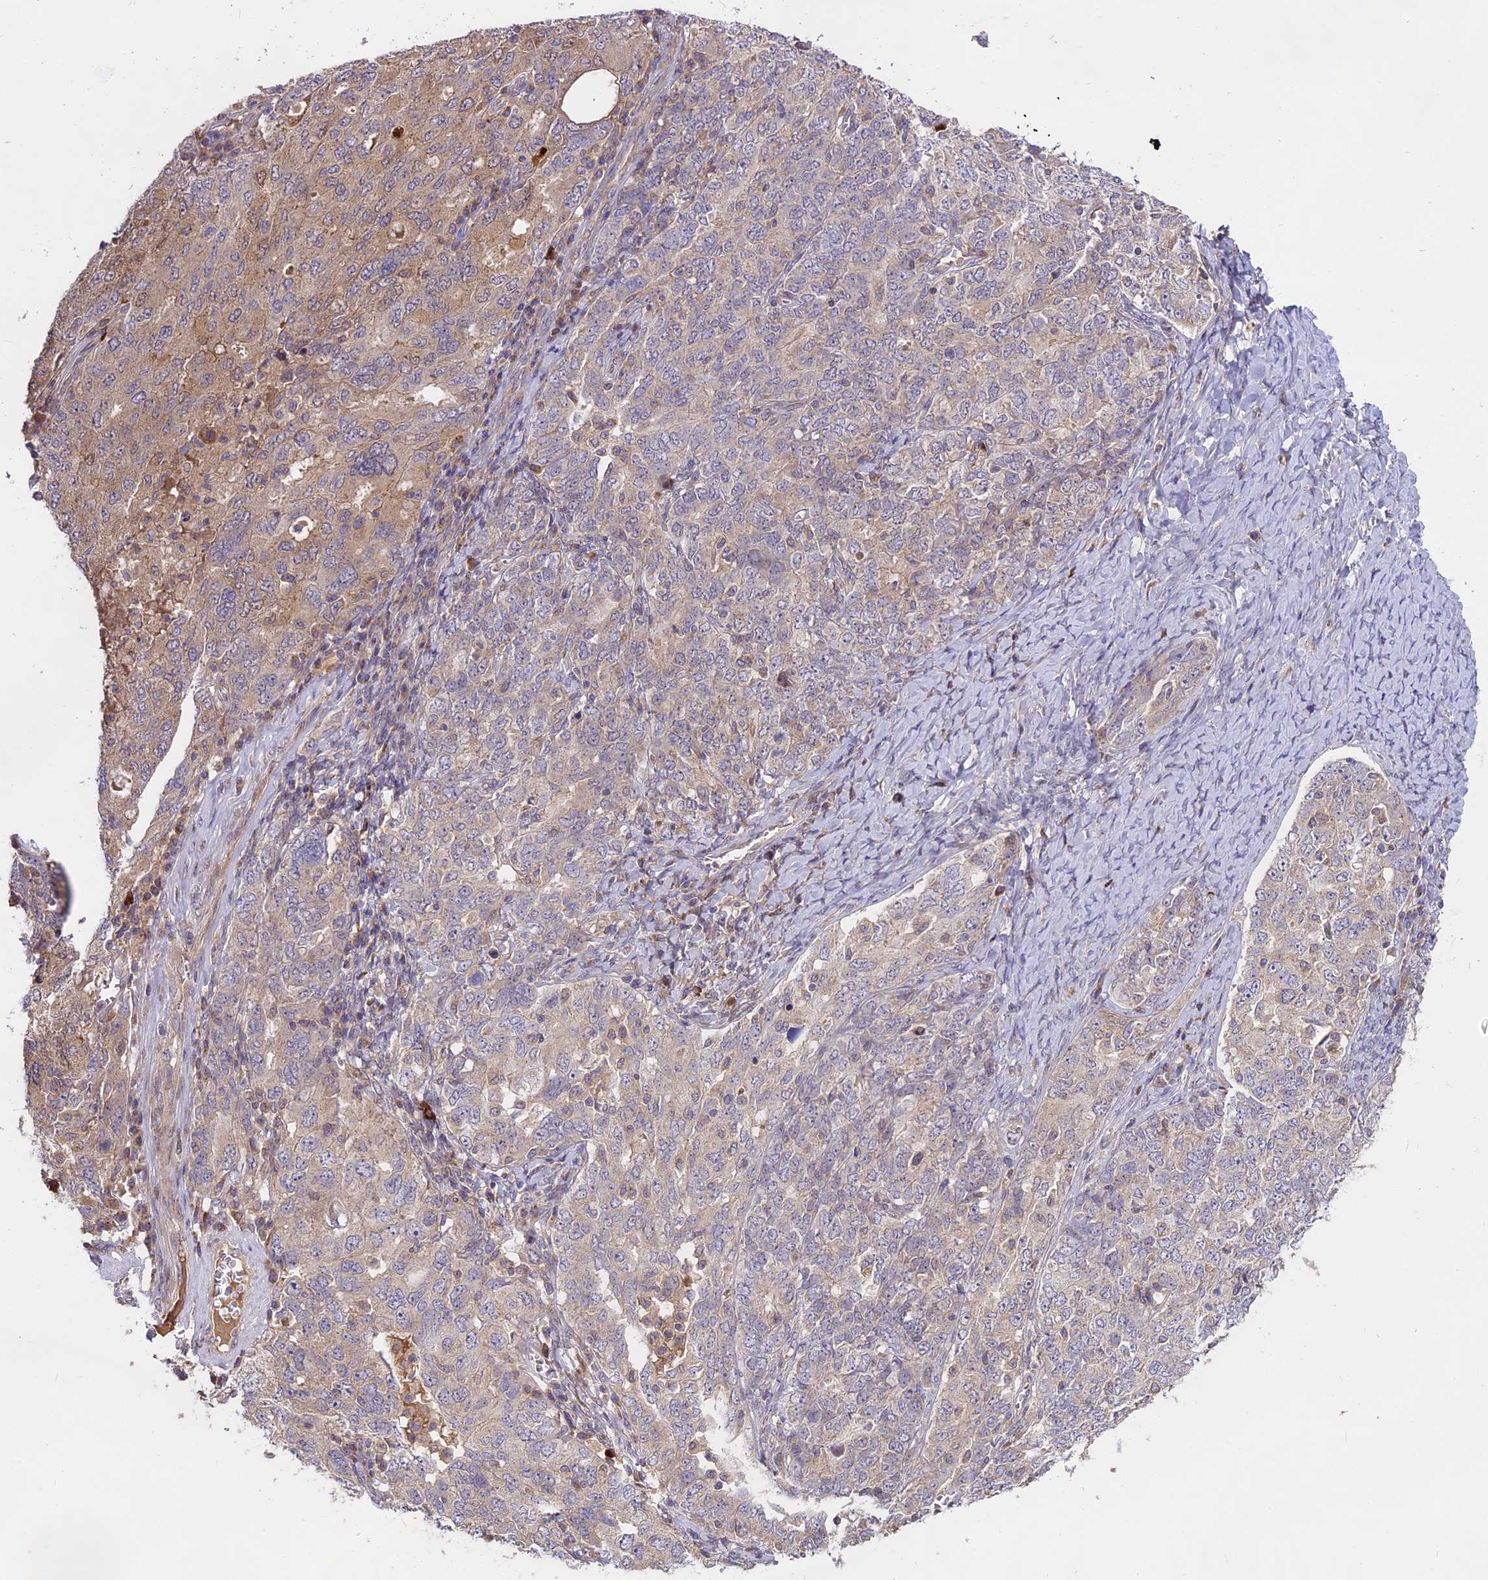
{"staining": {"intensity": "weak", "quantity": "25%-75%", "location": "cytoplasmic/membranous"}, "tissue": "ovarian cancer", "cell_type": "Tumor cells", "image_type": "cancer", "snomed": [{"axis": "morphology", "description": "Carcinoma, endometroid"}, {"axis": "topography", "description": "Ovary"}], "caption": "Immunohistochemical staining of human ovarian cancer (endometroid carcinoma) exhibits low levels of weak cytoplasmic/membranous expression in about 25%-75% of tumor cells. (Brightfield microscopy of DAB IHC at high magnification).", "gene": "MEMO1", "patient": {"sex": "female", "age": 62}}